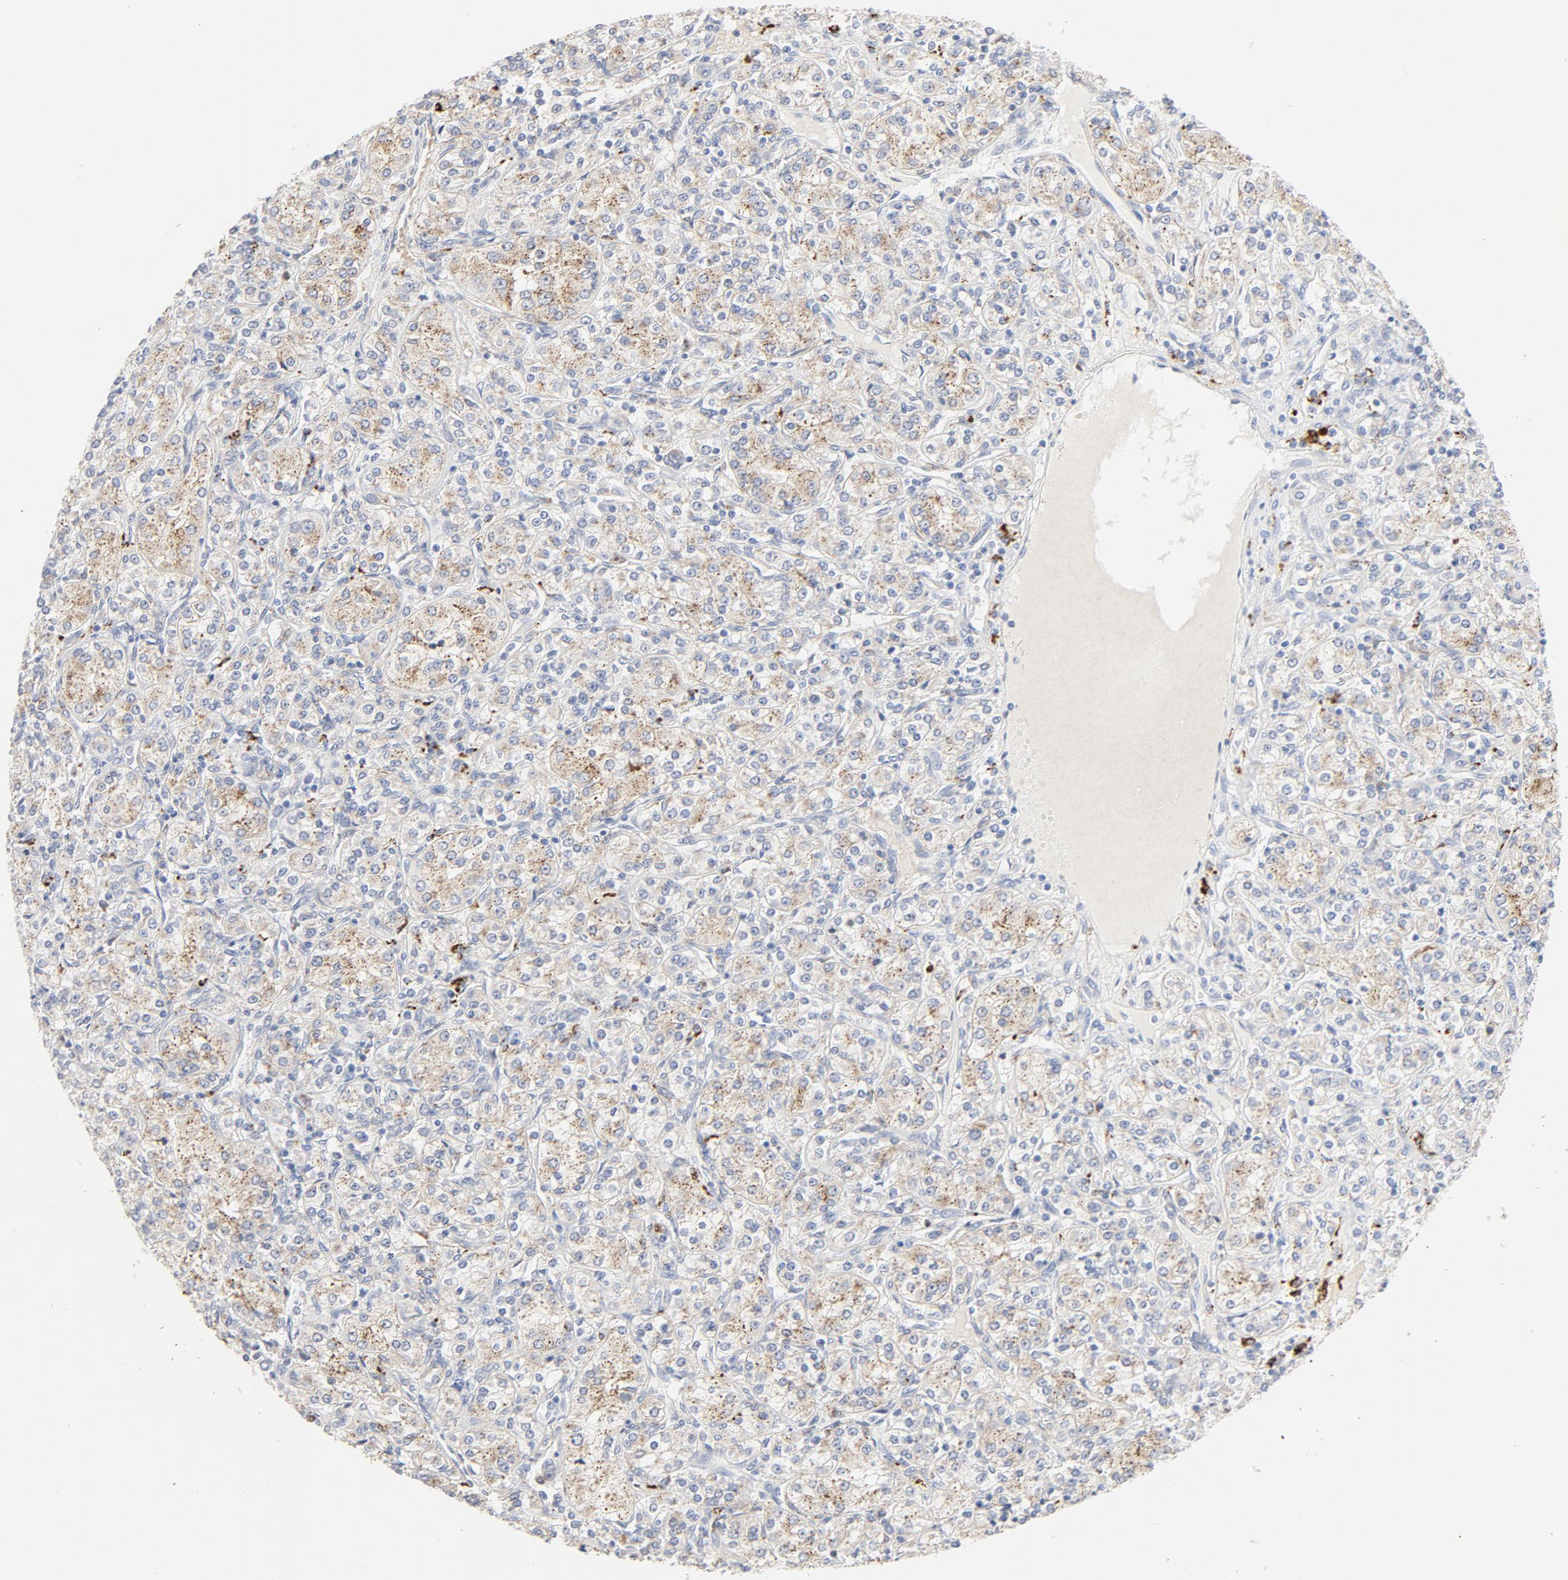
{"staining": {"intensity": "weak", "quantity": "<25%", "location": "cytoplasmic/membranous"}, "tissue": "renal cancer", "cell_type": "Tumor cells", "image_type": "cancer", "snomed": [{"axis": "morphology", "description": "Adenocarcinoma, NOS"}, {"axis": "topography", "description": "Kidney"}], "caption": "Human renal cancer (adenocarcinoma) stained for a protein using immunohistochemistry reveals no staining in tumor cells.", "gene": "MAGEB17", "patient": {"sex": "male", "age": 77}}